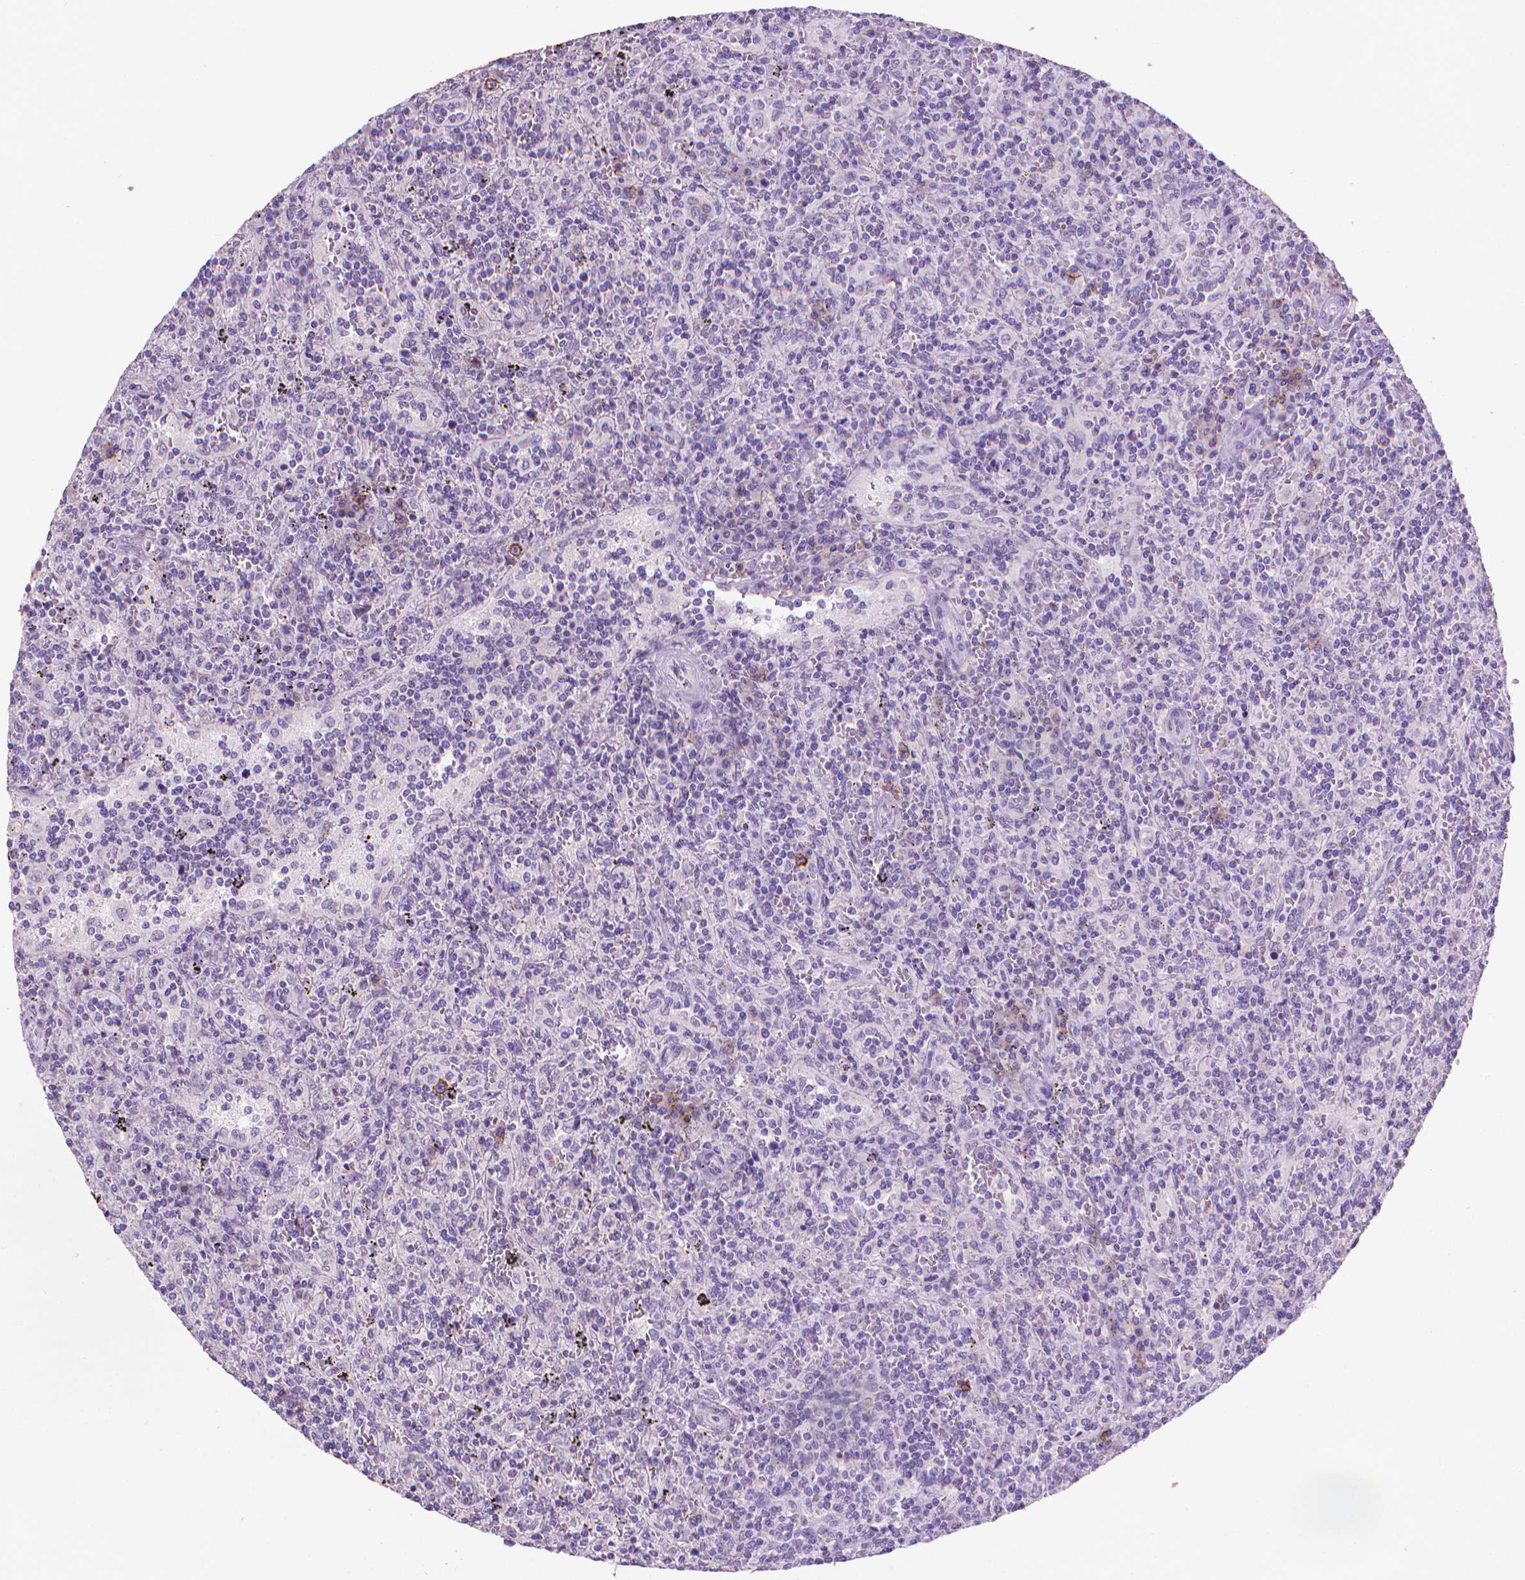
{"staining": {"intensity": "negative", "quantity": "none", "location": "none"}, "tissue": "lymphoma", "cell_type": "Tumor cells", "image_type": "cancer", "snomed": [{"axis": "morphology", "description": "Malignant lymphoma, non-Hodgkin's type, Low grade"}, {"axis": "topography", "description": "Spleen"}], "caption": "An immunohistochemistry micrograph of lymphoma is shown. There is no staining in tumor cells of lymphoma.", "gene": "MUC1", "patient": {"sex": "male", "age": 62}}